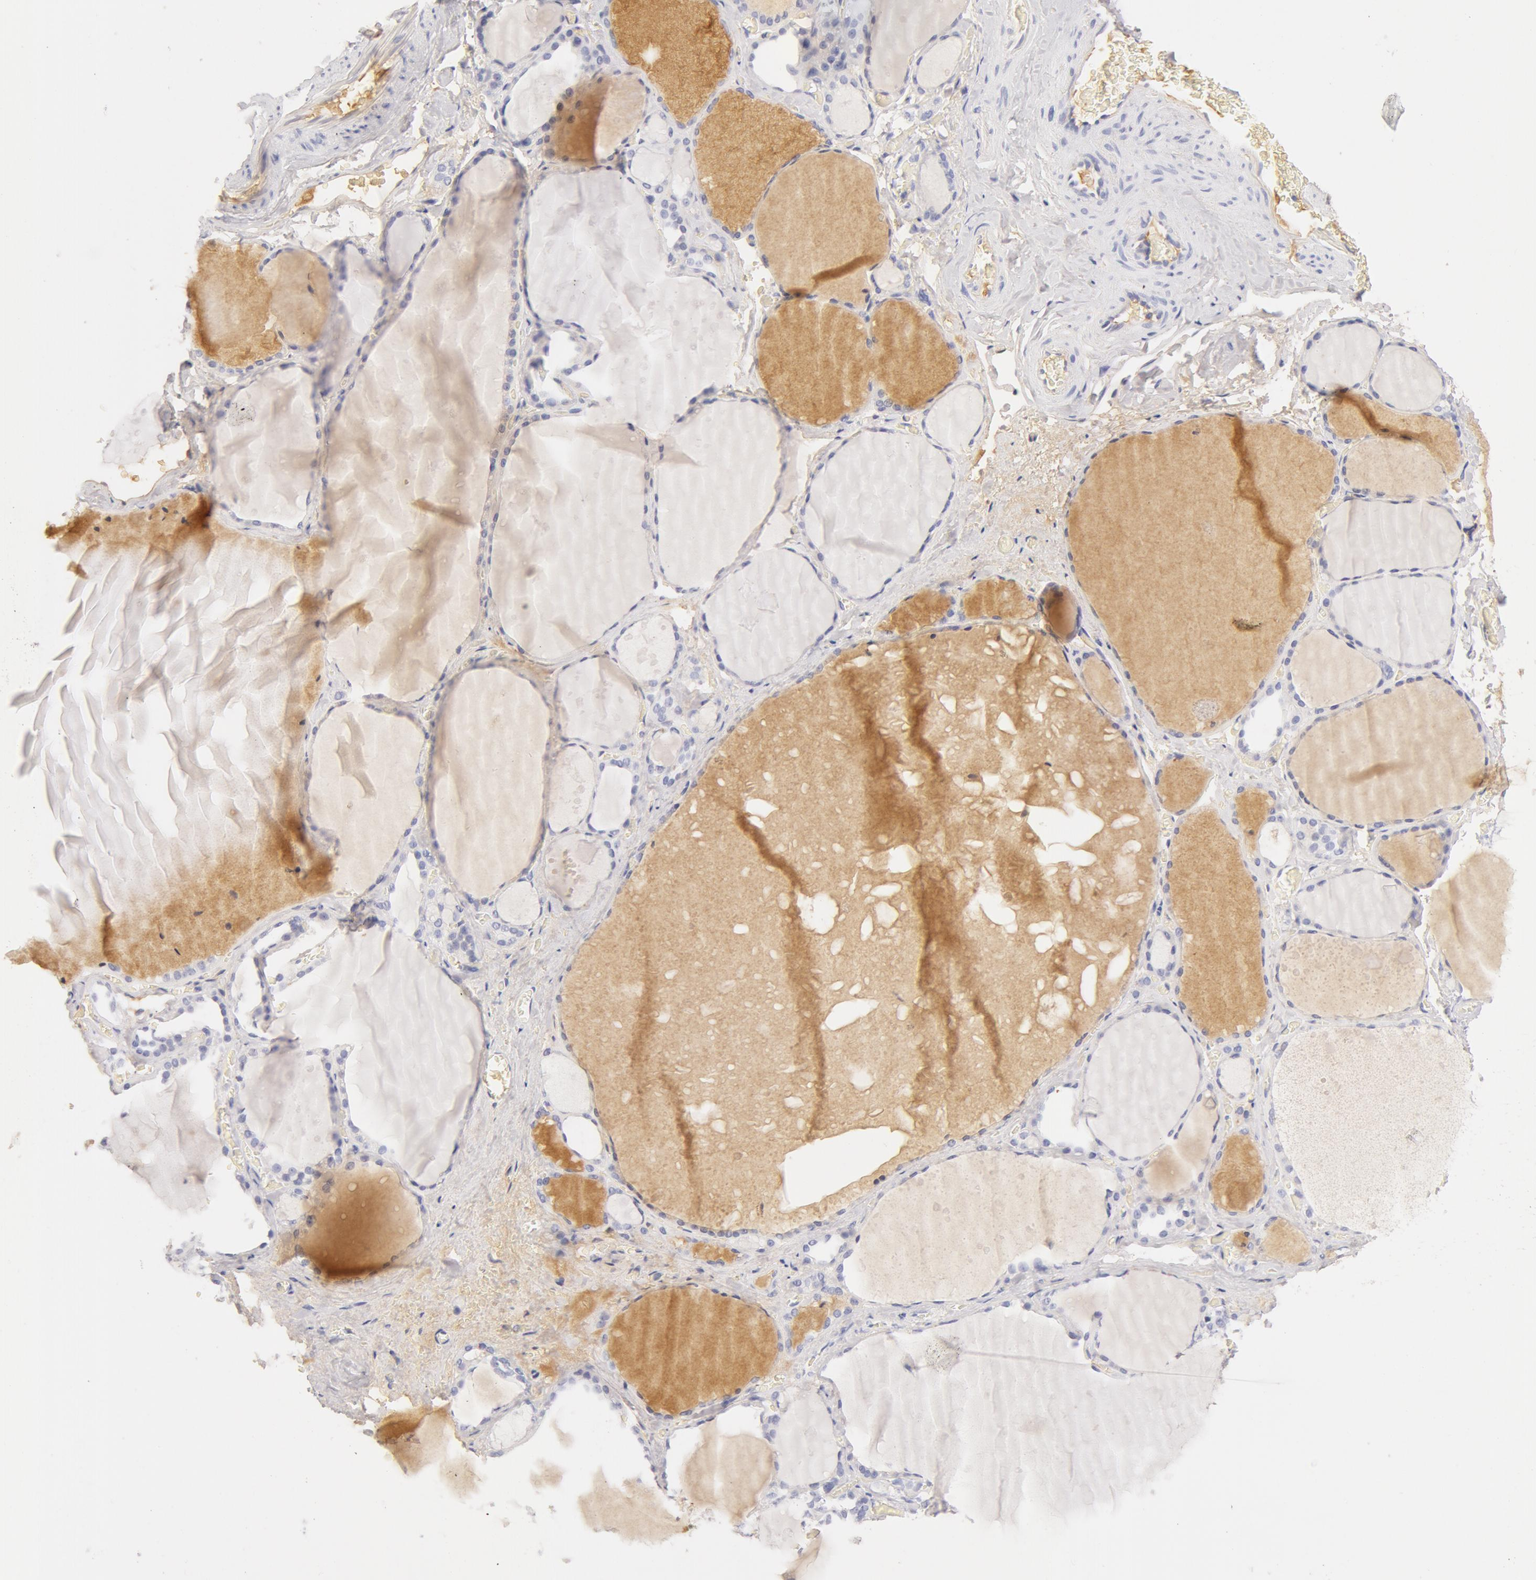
{"staining": {"intensity": "negative", "quantity": "none", "location": "none"}, "tissue": "thyroid gland", "cell_type": "Glandular cells", "image_type": "normal", "snomed": [{"axis": "morphology", "description": "Normal tissue, NOS"}, {"axis": "topography", "description": "Thyroid gland"}], "caption": "DAB immunohistochemical staining of unremarkable human thyroid gland displays no significant staining in glandular cells. Brightfield microscopy of IHC stained with DAB (brown) and hematoxylin (blue), captured at high magnification.", "gene": "GC", "patient": {"sex": "male", "age": 76}}